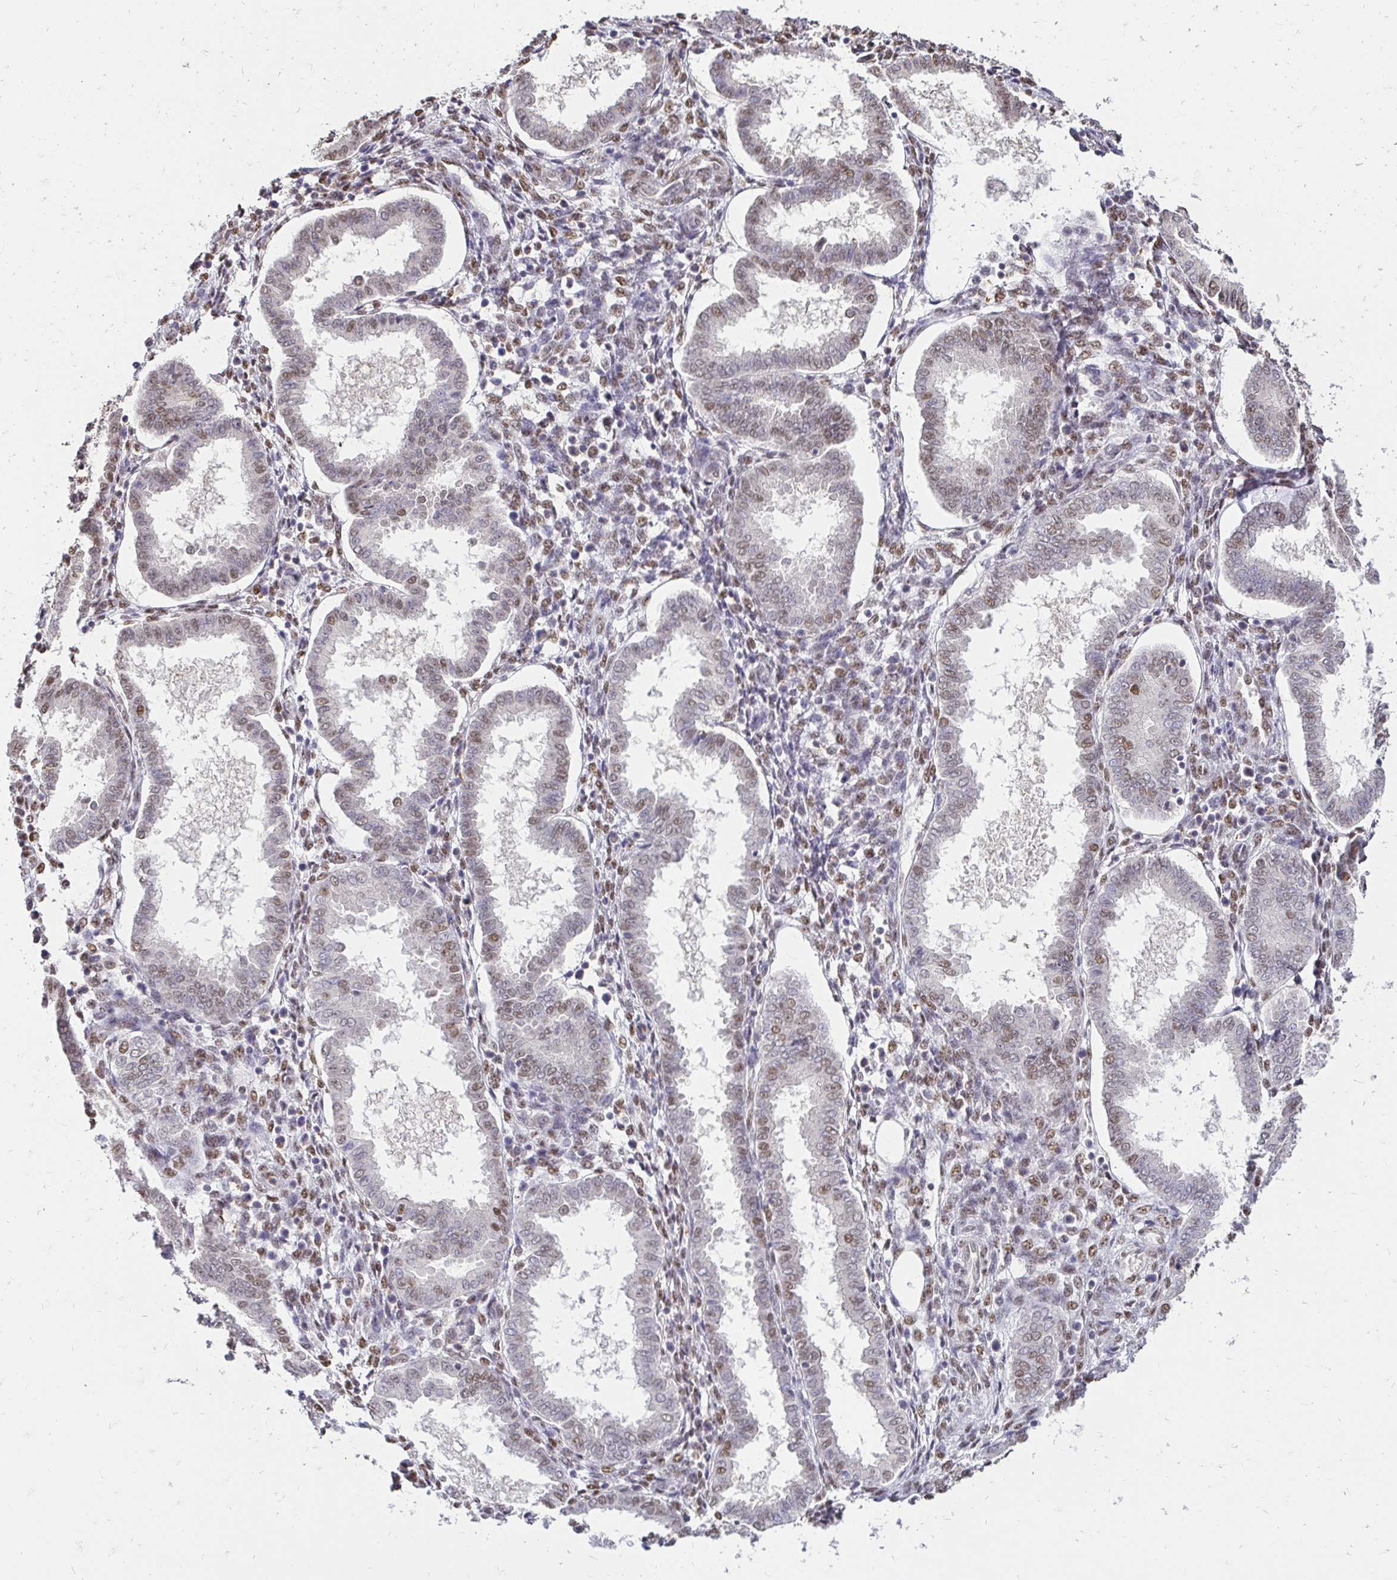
{"staining": {"intensity": "moderate", "quantity": "25%-75%", "location": "nuclear"}, "tissue": "endometrium", "cell_type": "Cells in endometrial stroma", "image_type": "normal", "snomed": [{"axis": "morphology", "description": "Normal tissue, NOS"}, {"axis": "topography", "description": "Endometrium"}], "caption": "Approximately 25%-75% of cells in endometrial stroma in unremarkable human endometrium display moderate nuclear protein staining as visualized by brown immunohistochemical staining.", "gene": "RIMS4", "patient": {"sex": "female", "age": 24}}